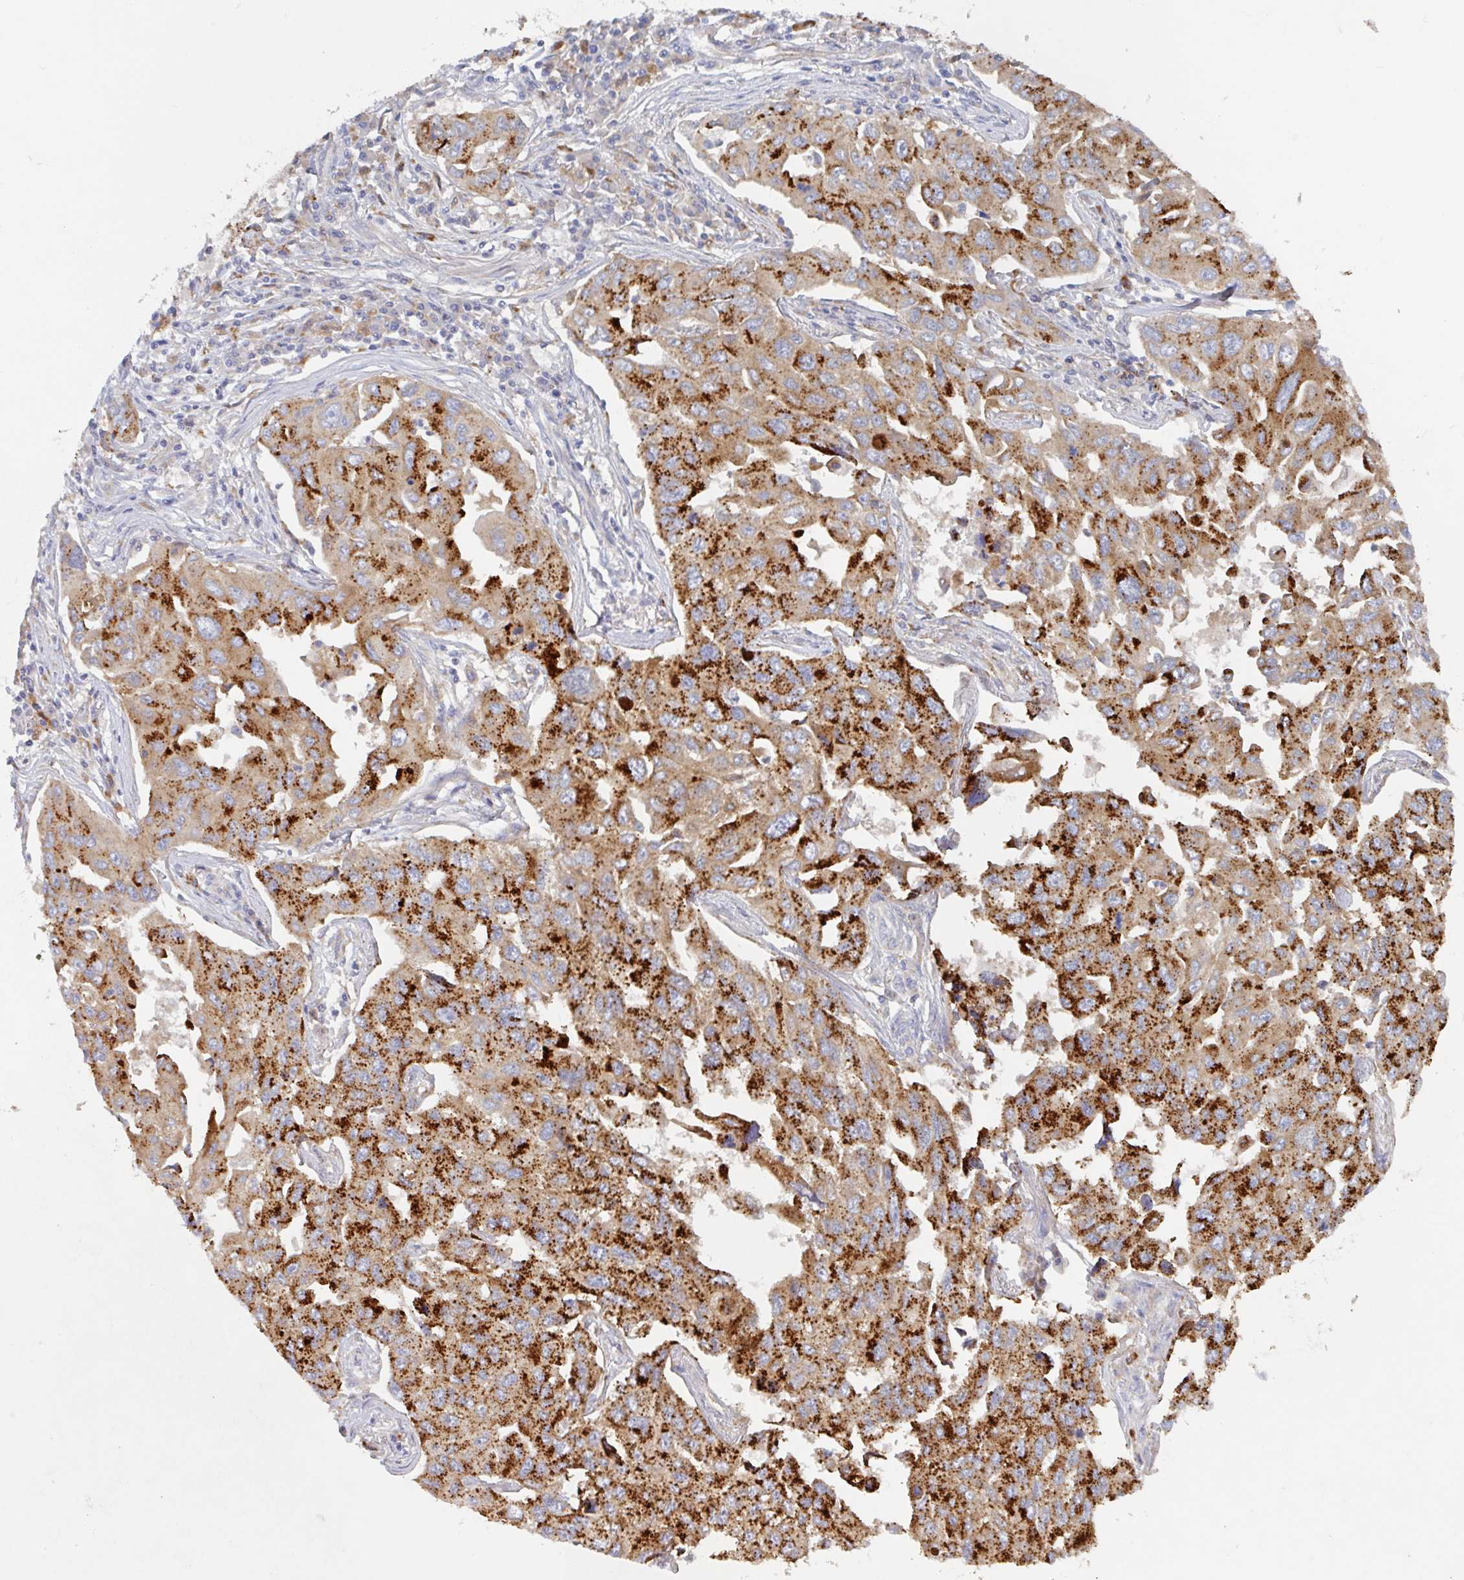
{"staining": {"intensity": "strong", "quantity": ">75%", "location": "cytoplasmic/membranous"}, "tissue": "lung cancer", "cell_type": "Tumor cells", "image_type": "cancer", "snomed": [{"axis": "morphology", "description": "Adenocarcinoma, NOS"}, {"axis": "topography", "description": "Lung"}], "caption": "The histopathology image displays immunohistochemical staining of lung cancer (adenocarcinoma). There is strong cytoplasmic/membranous expression is appreciated in approximately >75% of tumor cells.", "gene": "MANBA", "patient": {"sex": "male", "age": 64}}